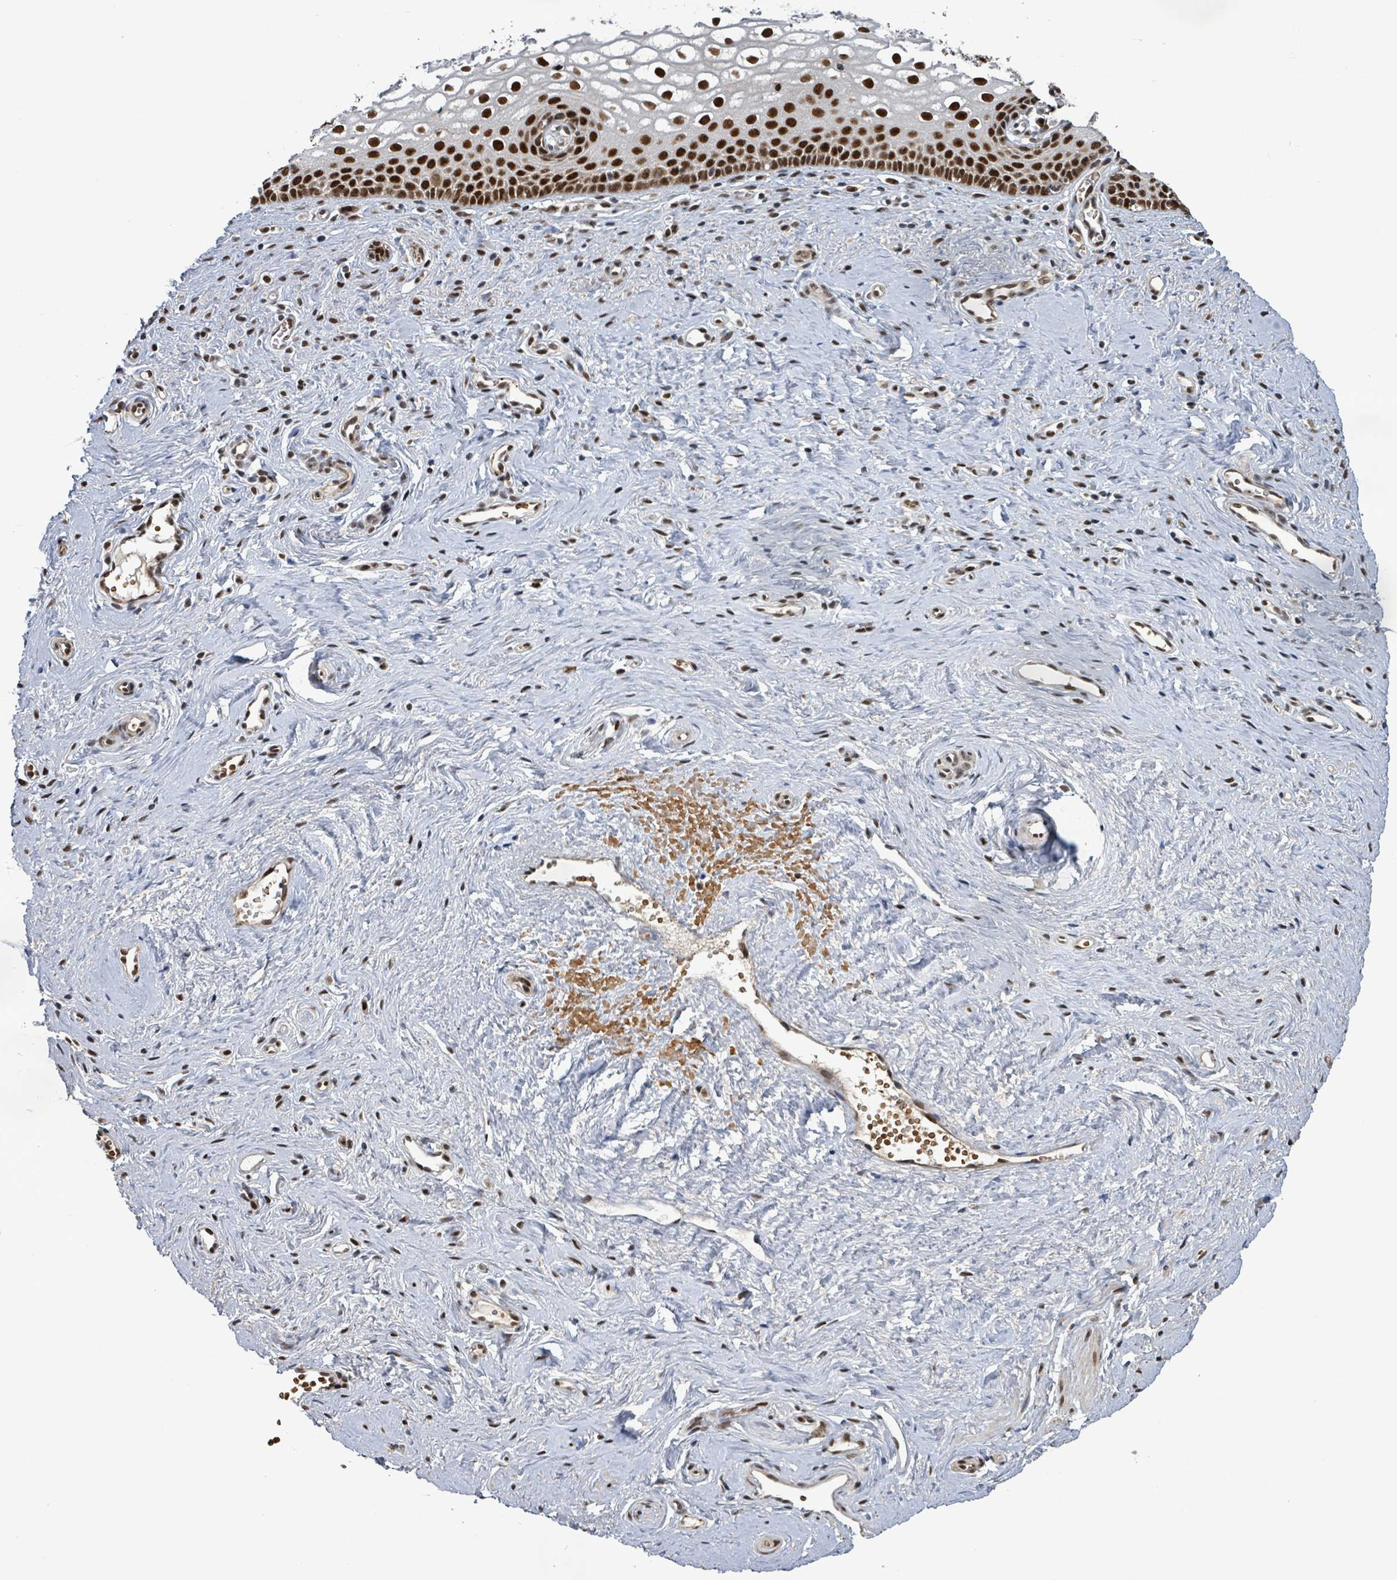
{"staining": {"intensity": "strong", "quantity": ">75%", "location": "nuclear"}, "tissue": "vagina", "cell_type": "Squamous epithelial cells", "image_type": "normal", "snomed": [{"axis": "morphology", "description": "Normal tissue, NOS"}, {"axis": "topography", "description": "Vagina"}], "caption": "A brown stain shows strong nuclear expression of a protein in squamous epithelial cells of unremarkable vagina. Nuclei are stained in blue.", "gene": "PATZ1", "patient": {"sex": "female", "age": 59}}